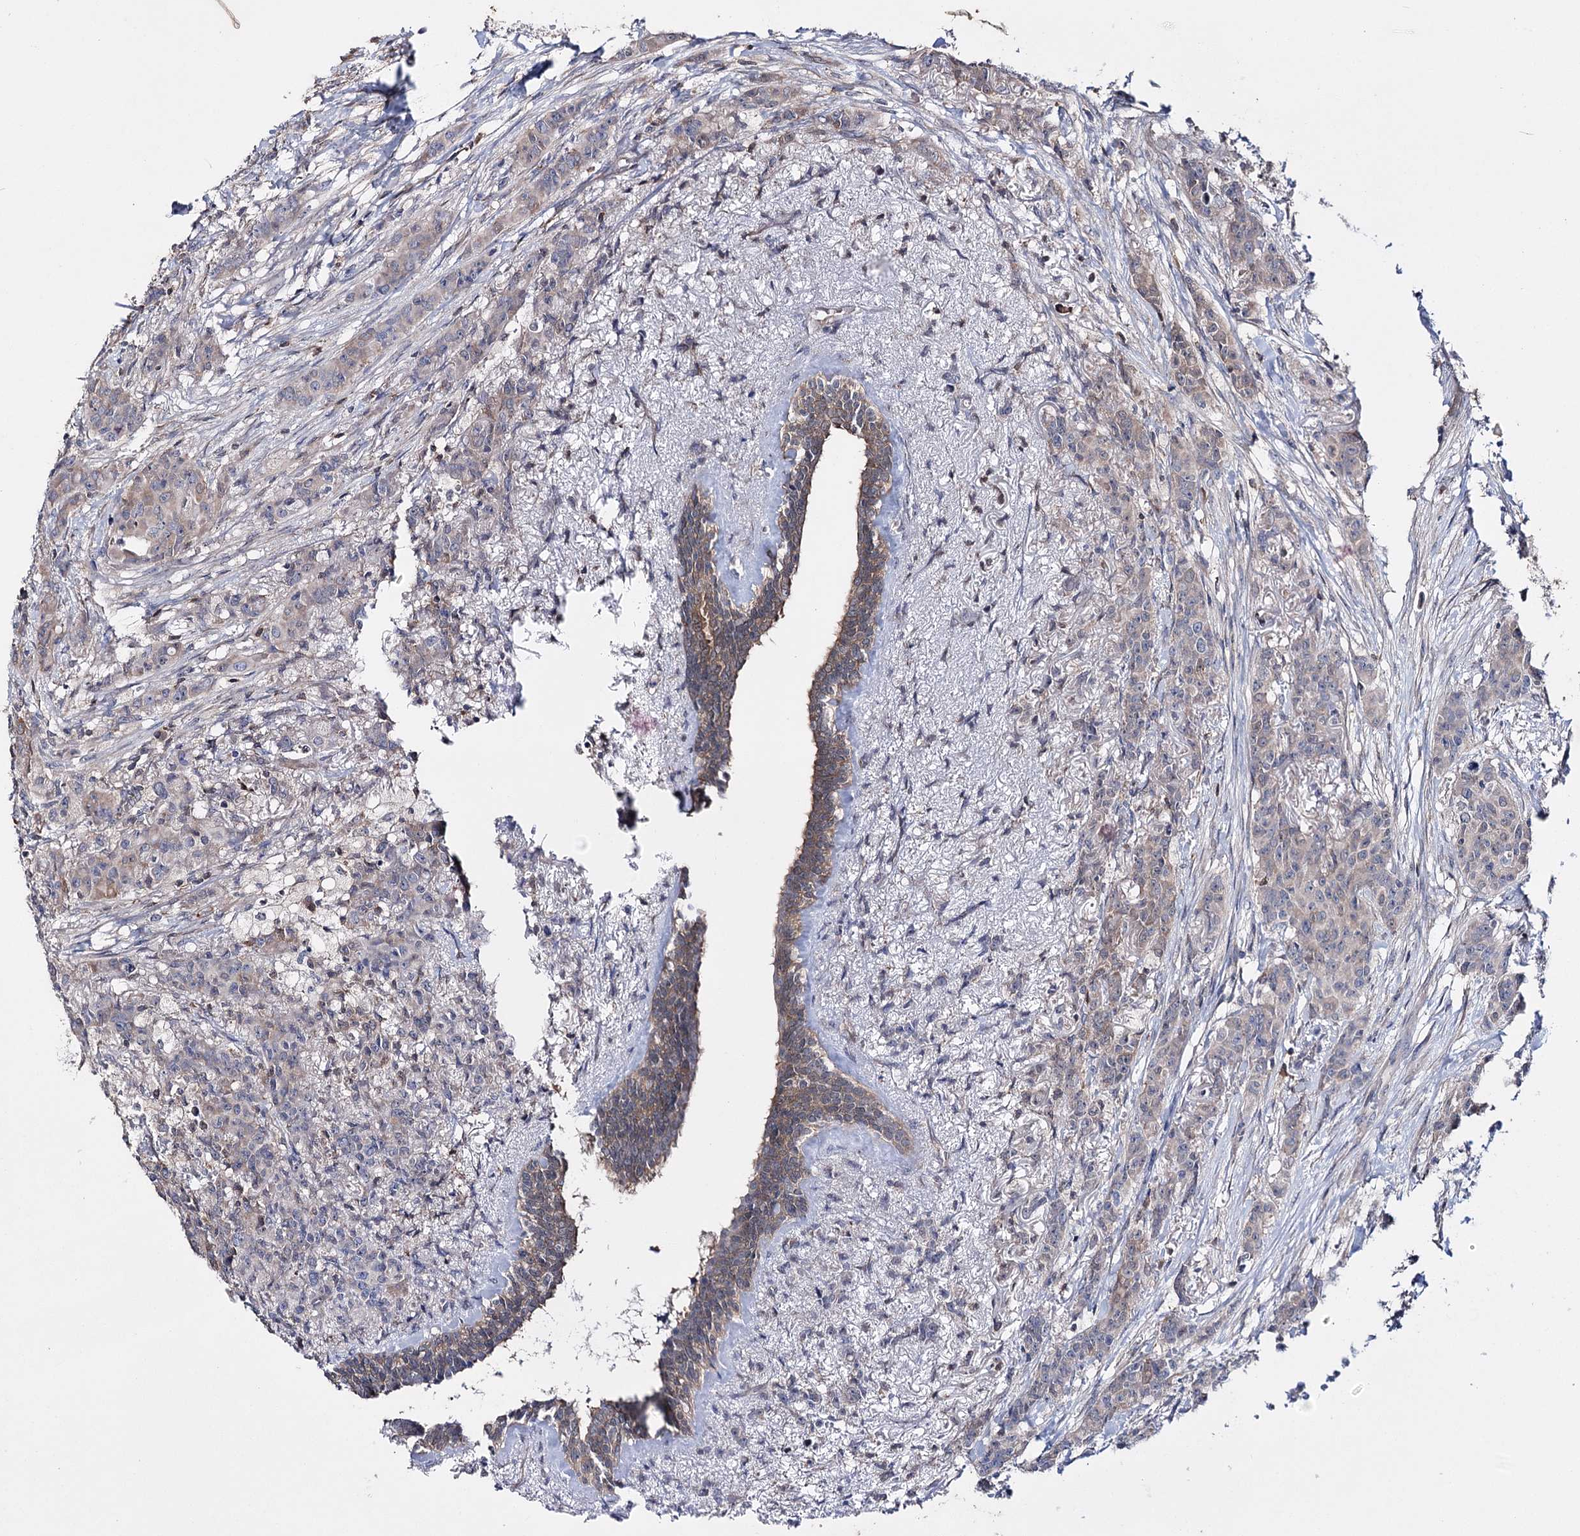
{"staining": {"intensity": "weak", "quantity": ">75%", "location": "cytoplasmic/membranous"}, "tissue": "breast cancer", "cell_type": "Tumor cells", "image_type": "cancer", "snomed": [{"axis": "morphology", "description": "Duct carcinoma"}, {"axis": "topography", "description": "Breast"}], "caption": "Breast cancer stained for a protein (brown) demonstrates weak cytoplasmic/membranous positive staining in approximately >75% of tumor cells.", "gene": "PTER", "patient": {"sex": "female", "age": 40}}